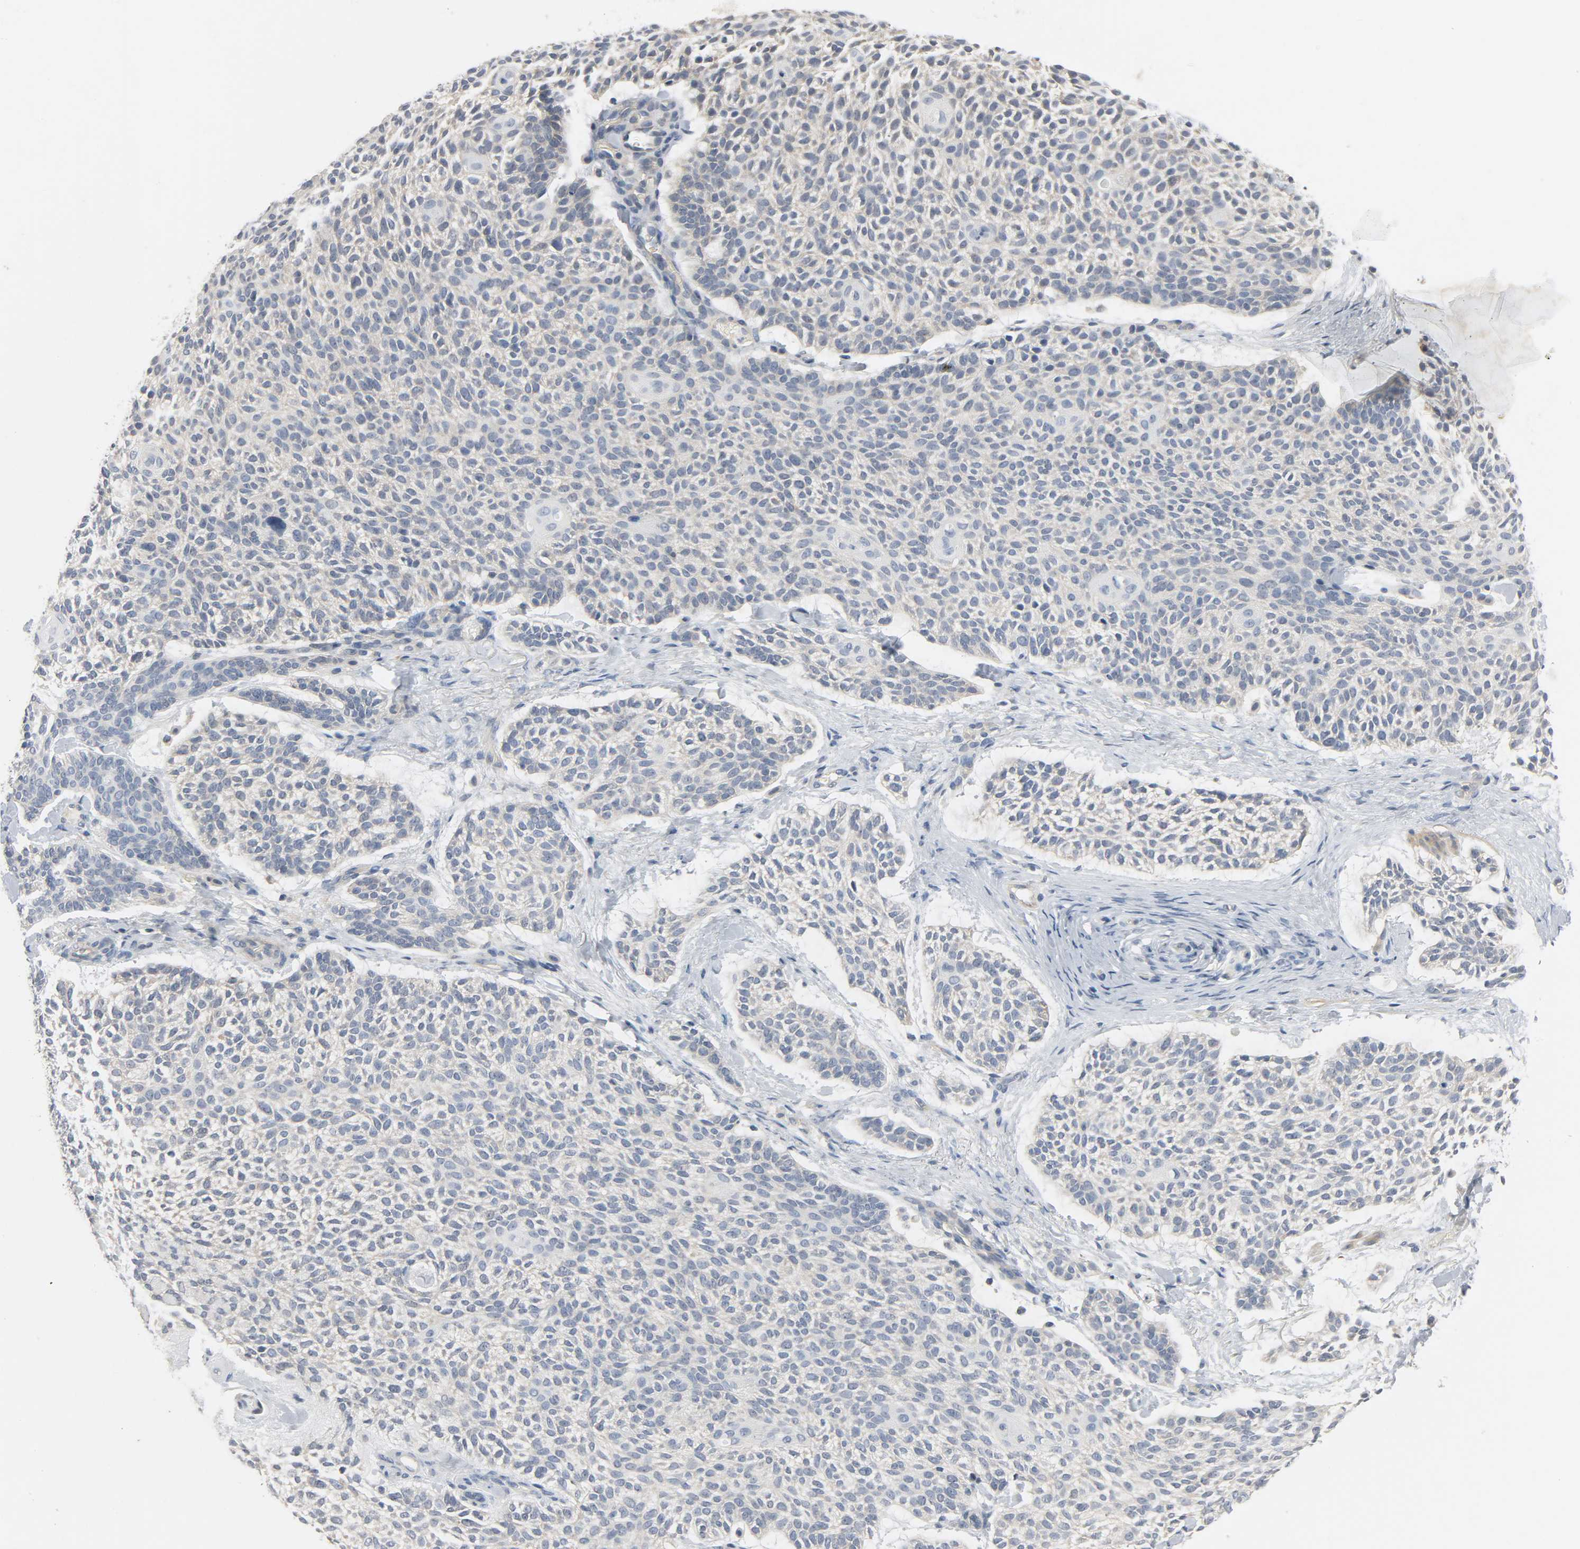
{"staining": {"intensity": "negative", "quantity": "none", "location": "none"}, "tissue": "skin cancer", "cell_type": "Tumor cells", "image_type": "cancer", "snomed": [{"axis": "morphology", "description": "Normal tissue, NOS"}, {"axis": "morphology", "description": "Basal cell carcinoma"}, {"axis": "topography", "description": "Skin"}], "caption": "Skin cancer was stained to show a protein in brown. There is no significant positivity in tumor cells. (IHC, brightfield microscopy, high magnification).", "gene": "CD4", "patient": {"sex": "female", "age": 70}}